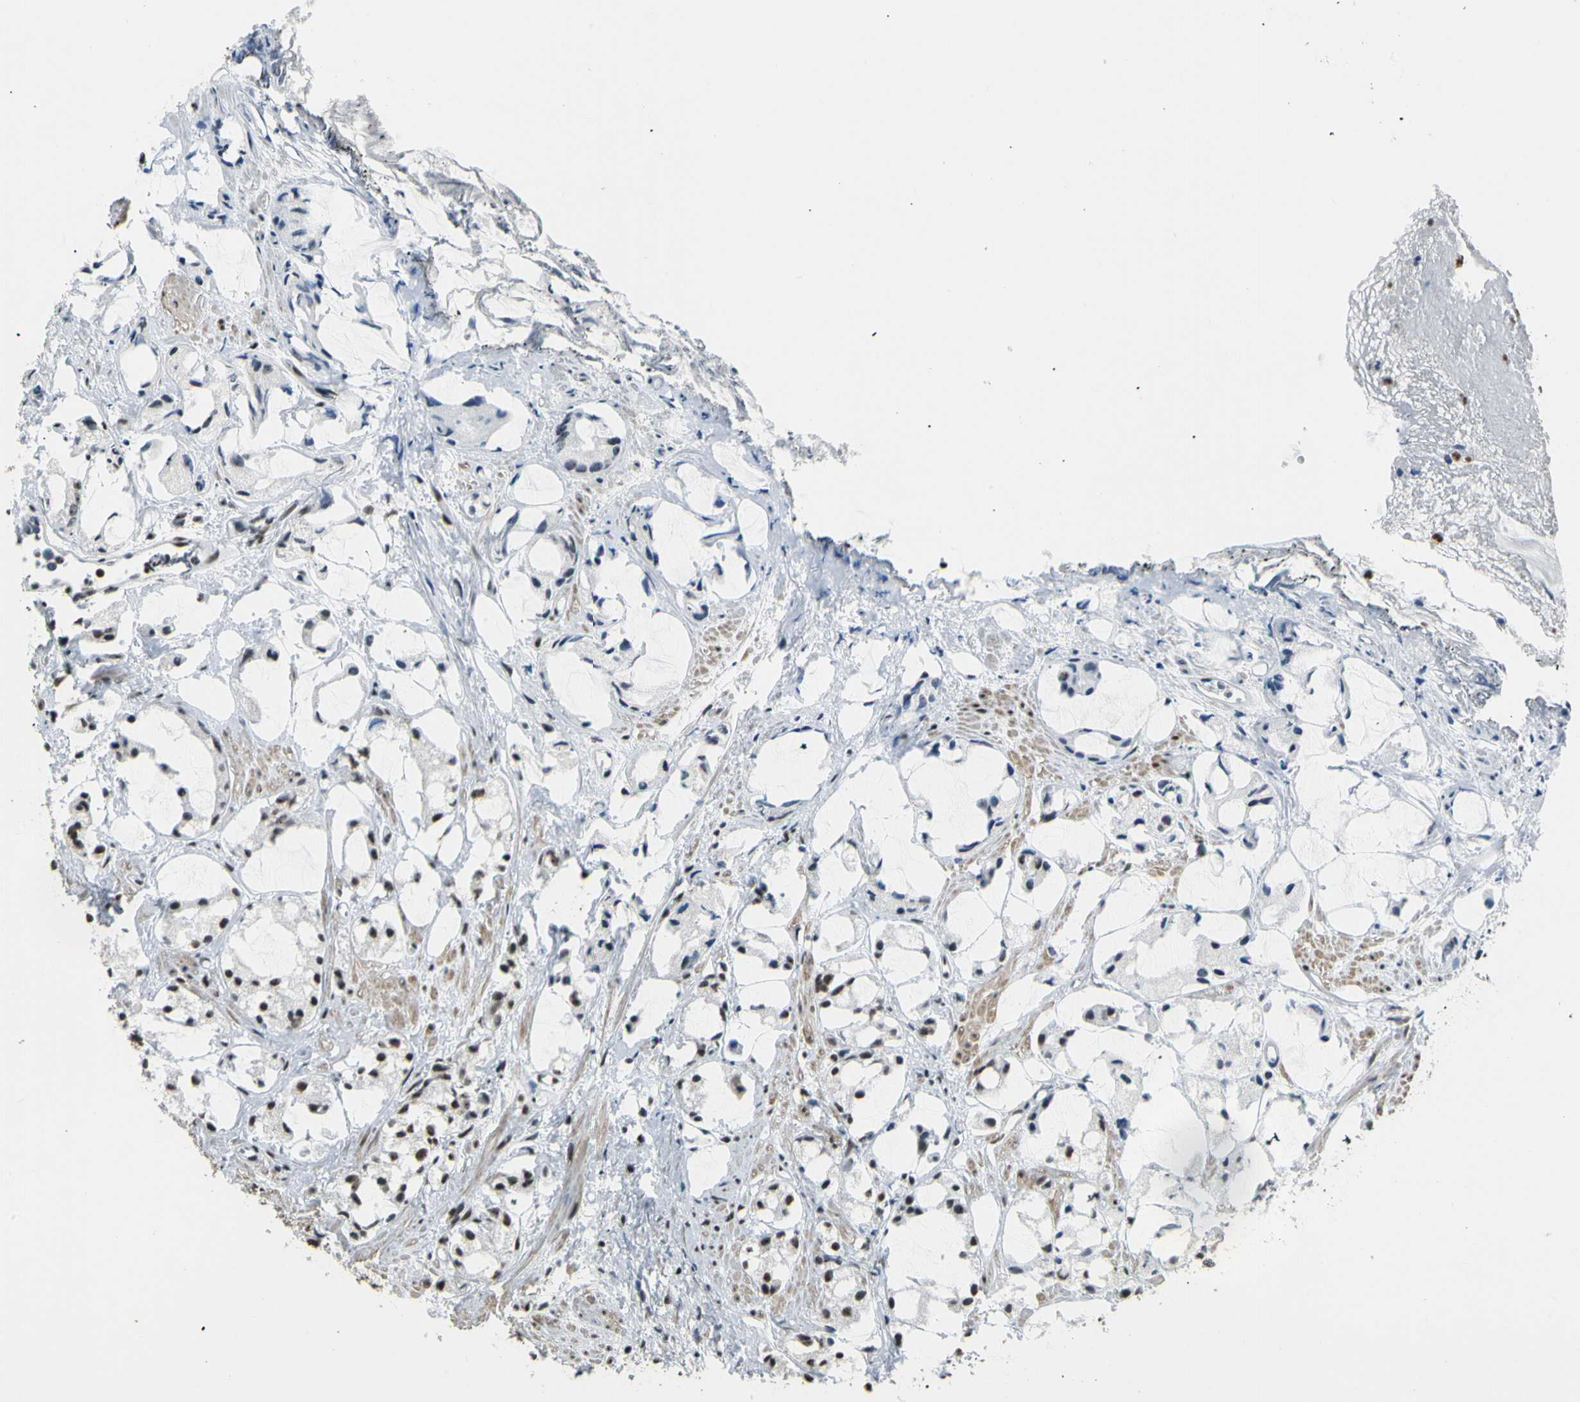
{"staining": {"intensity": "strong", "quantity": ">75%", "location": "nuclear"}, "tissue": "prostate cancer", "cell_type": "Tumor cells", "image_type": "cancer", "snomed": [{"axis": "morphology", "description": "Adenocarcinoma, High grade"}, {"axis": "topography", "description": "Prostate"}], "caption": "Prostate cancer (adenocarcinoma (high-grade)) tissue displays strong nuclear staining in about >75% of tumor cells, visualized by immunohistochemistry.", "gene": "UBTF", "patient": {"sex": "male", "age": 85}}